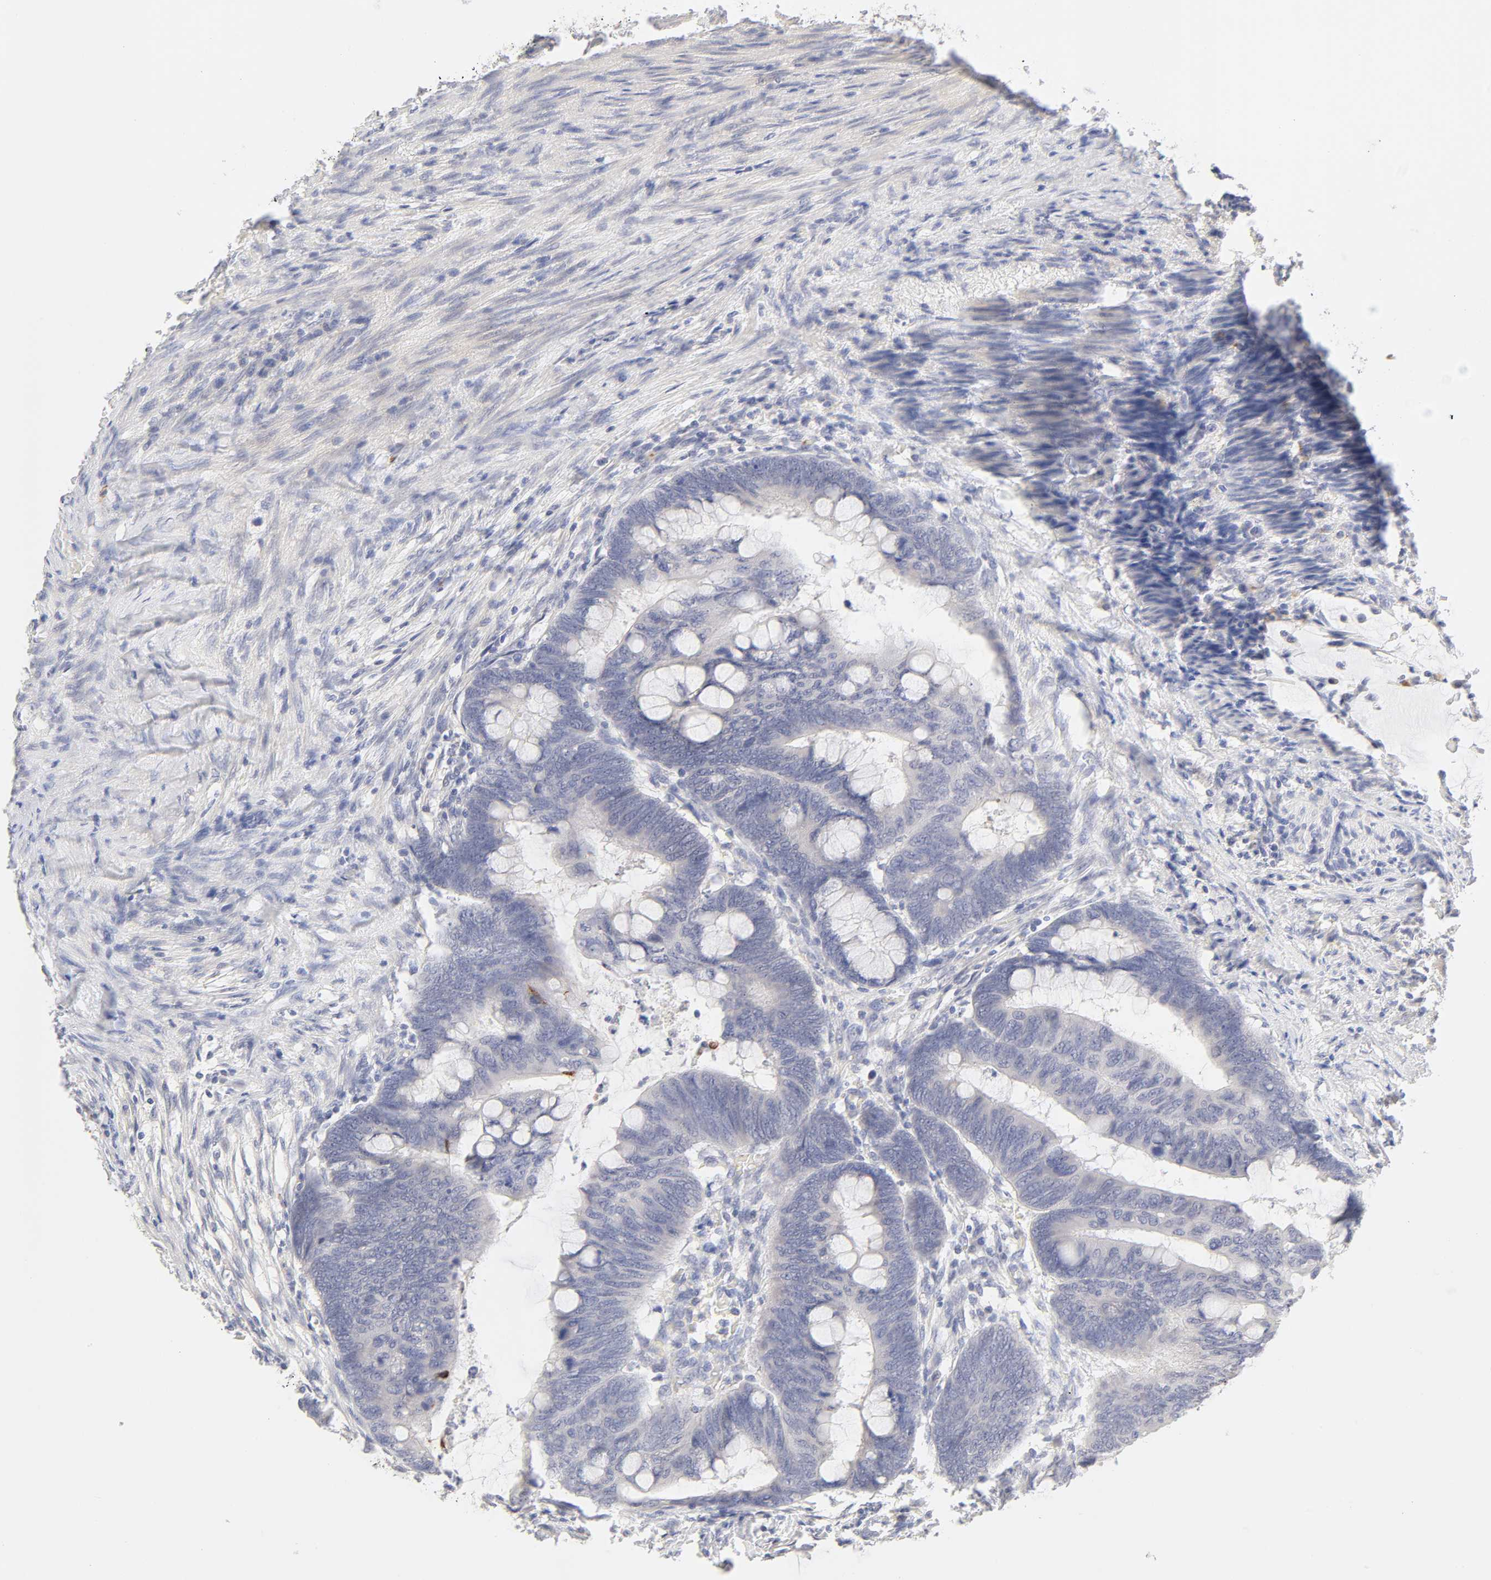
{"staining": {"intensity": "negative", "quantity": "none", "location": "none"}, "tissue": "colorectal cancer", "cell_type": "Tumor cells", "image_type": "cancer", "snomed": [{"axis": "morphology", "description": "Normal tissue, NOS"}, {"axis": "morphology", "description": "Adenocarcinoma, NOS"}, {"axis": "topography", "description": "Rectum"}, {"axis": "topography", "description": "Peripheral nerve tissue"}], "caption": "The IHC image has no significant positivity in tumor cells of colorectal cancer (adenocarcinoma) tissue.", "gene": "CYP4B1", "patient": {"sex": "male", "age": 92}}